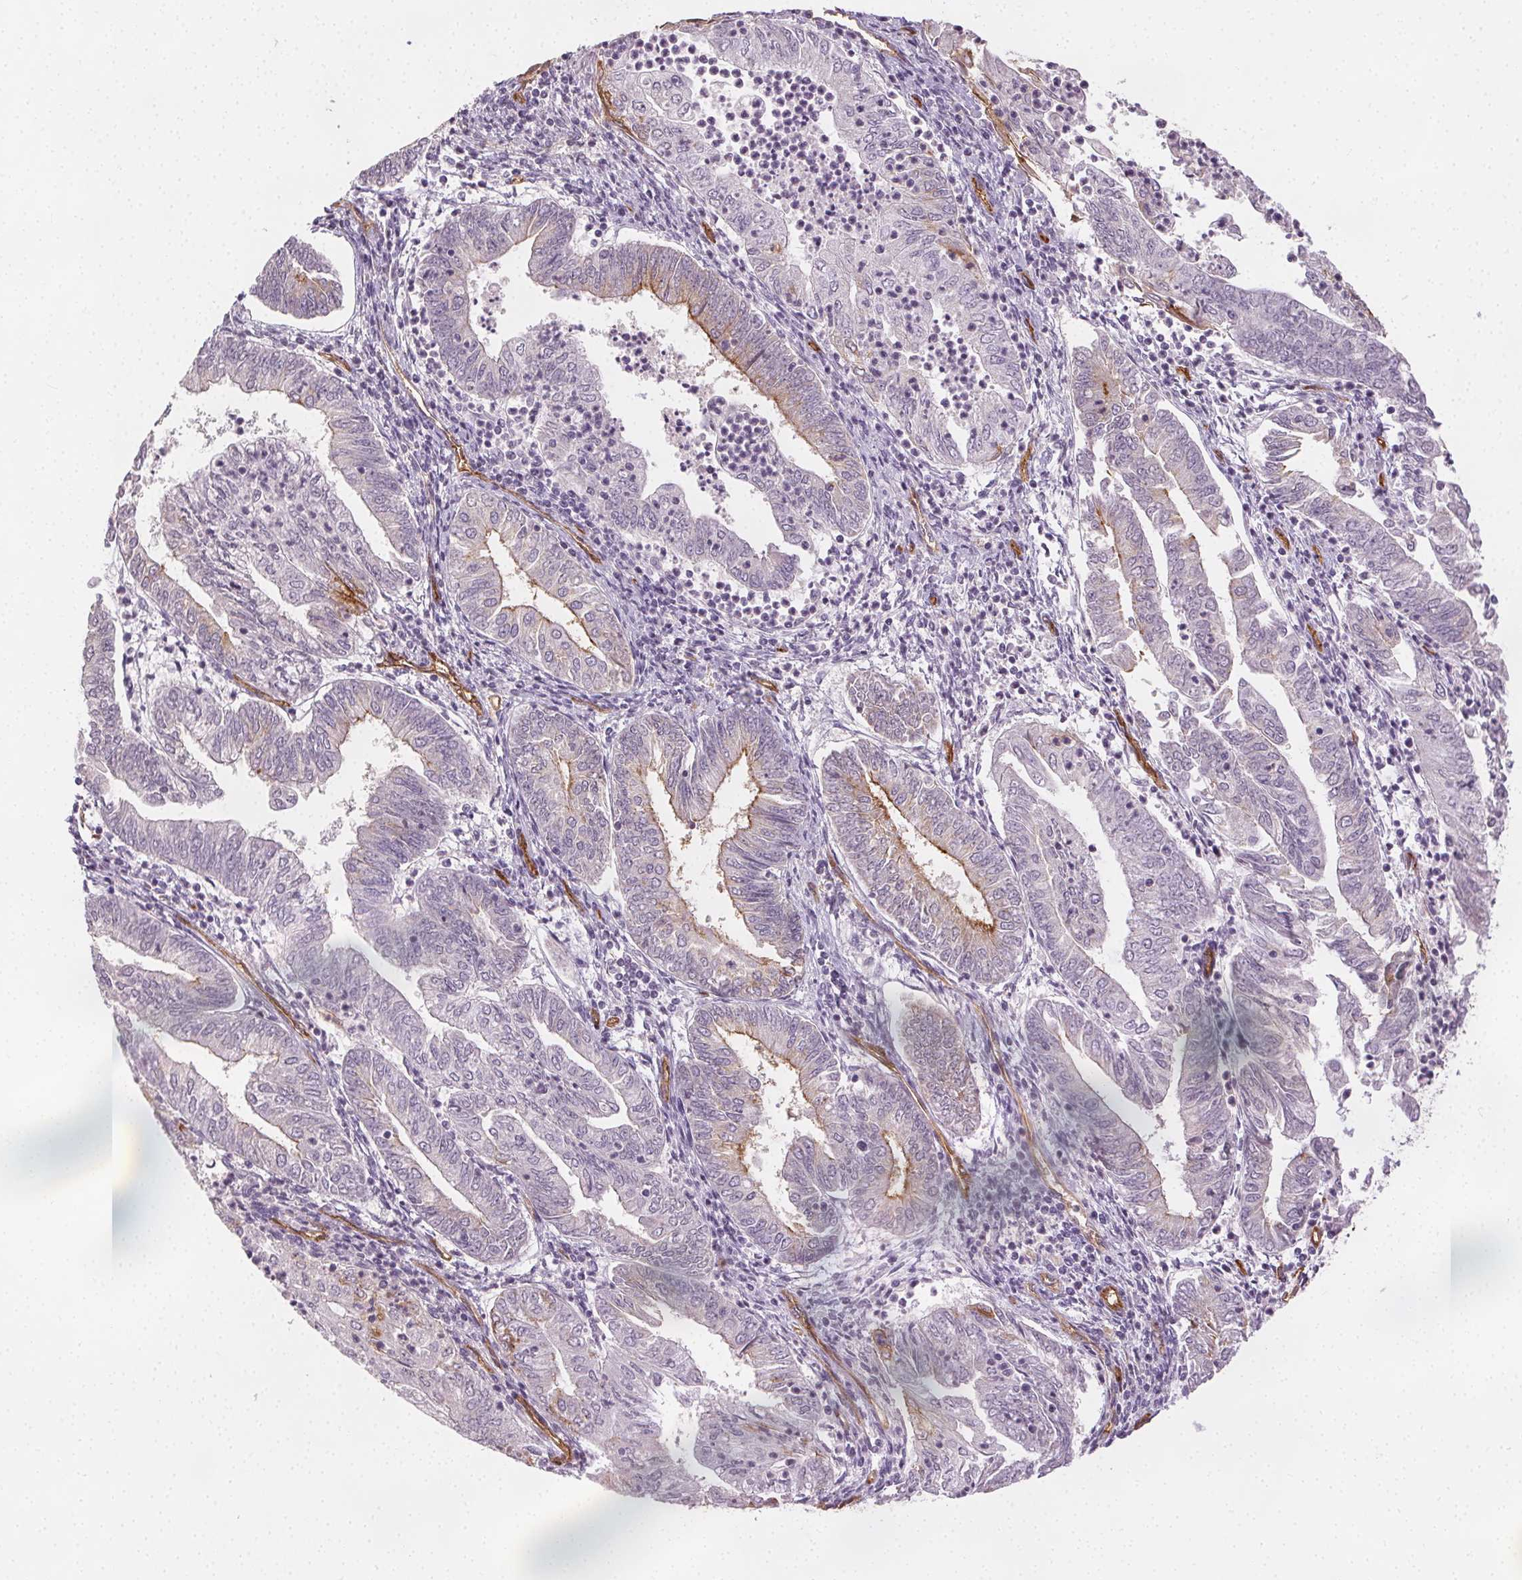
{"staining": {"intensity": "strong", "quantity": "<25%", "location": "cytoplasmic/membranous"}, "tissue": "endometrial cancer", "cell_type": "Tumor cells", "image_type": "cancer", "snomed": [{"axis": "morphology", "description": "Adenocarcinoma, NOS"}, {"axis": "topography", "description": "Endometrium"}], "caption": "Approximately <25% of tumor cells in endometrial adenocarcinoma reveal strong cytoplasmic/membranous protein expression as visualized by brown immunohistochemical staining.", "gene": "PODXL", "patient": {"sex": "female", "age": 55}}